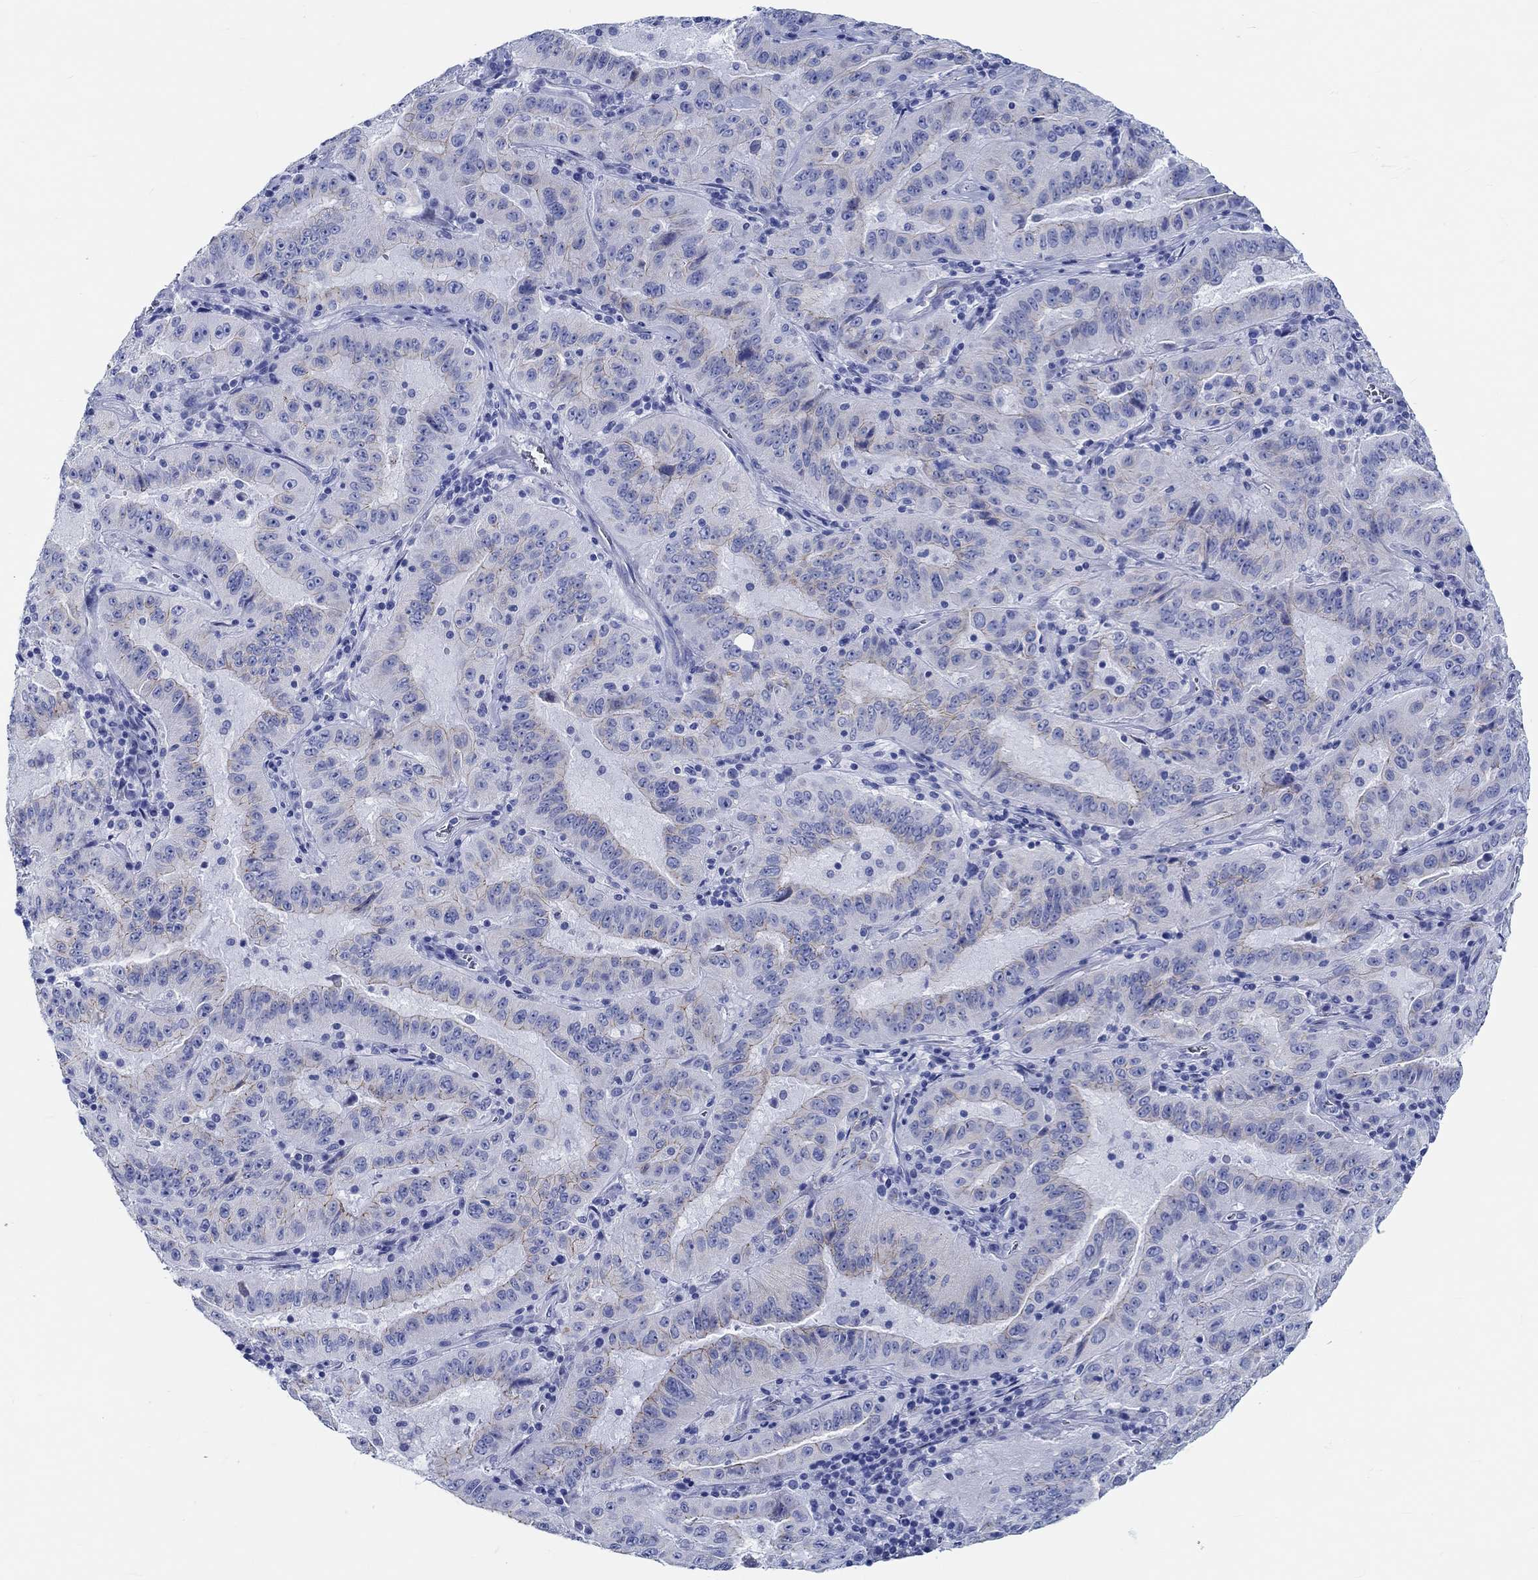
{"staining": {"intensity": "negative", "quantity": "none", "location": "none"}, "tissue": "pancreatic cancer", "cell_type": "Tumor cells", "image_type": "cancer", "snomed": [{"axis": "morphology", "description": "Adenocarcinoma, NOS"}, {"axis": "topography", "description": "Pancreas"}], "caption": "Pancreatic cancer (adenocarcinoma) stained for a protein using immunohistochemistry (IHC) demonstrates no positivity tumor cells.", "gene": "RD3L", "patient": {"sex": "male", "age": 63}}